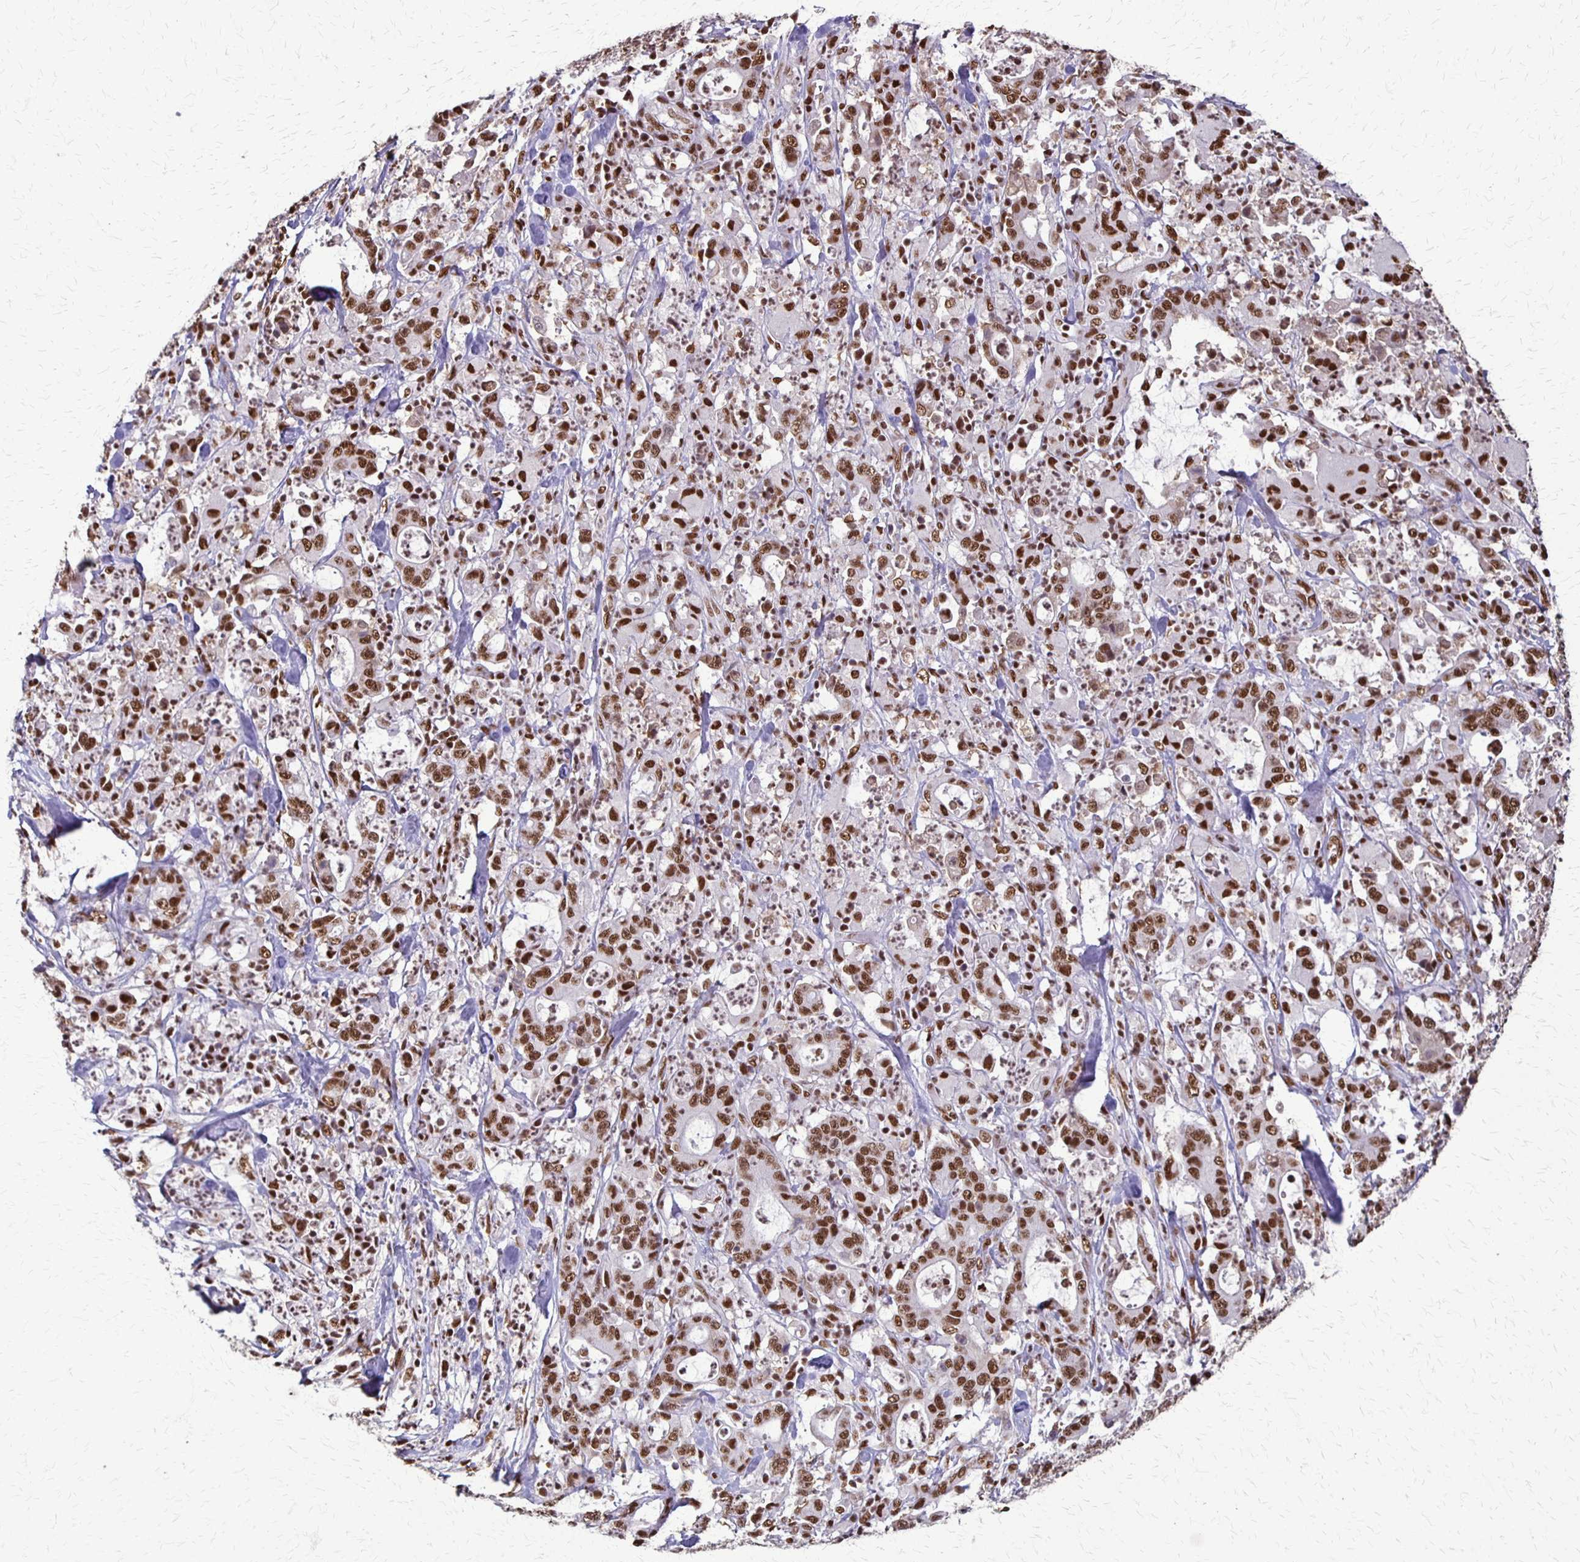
{"staining": {"intensity": "moderate", "quantity": ">75%", "location": "nuclear"}, "tissue": "stomach cancer", "cell_type": "Tumor cells", "image_type": "cancer", "snomed": [{"axis": "morphology", "description": "Adenocarcinoma, NOS"}, {"axis": "topography", "description": "Stomach, upper"}], "caption": "Protein expression by immunohistochemistry (IHC) shows moderate nuclear expression in approximately >75% of tumor cells in adenocarcinoma (stomach).", "gene": "XRCC6", "patient": {"sex": "male", "age": 68}}